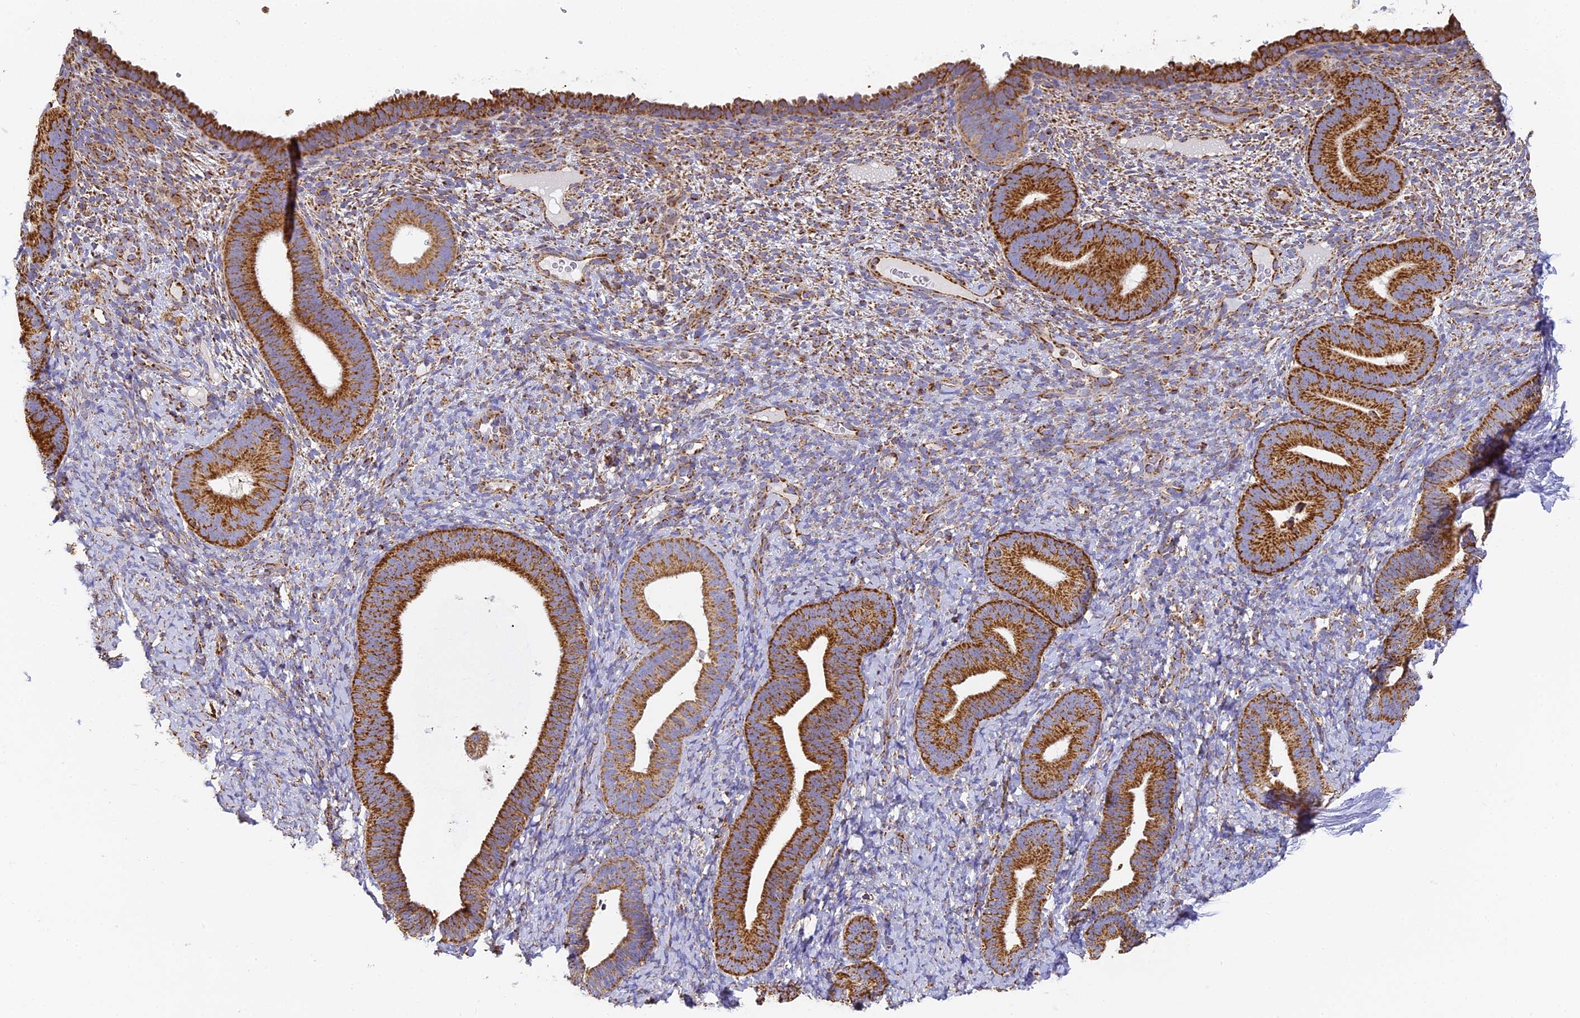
{"staining": {"intensity": "moderate", "quantity": "<25%", "location": "cytoplasmic/membranous"}, "tissue": "endometrium", "cell_type": "Cells in endometrial stroma", "image_type": "normal", "snomed": [{"axis": "morphology", "description": "Normal tissue, NOS"}, {"axis": "topography", "description": "Endometrium"}], "caption": "The immunohistochemical stain shows moderate cytoplasmic/membranous expression in cells in endometrial stroma of benign endometrium.", "gene": "COX6C", "patient": {"sex": "female", "age": 65}}